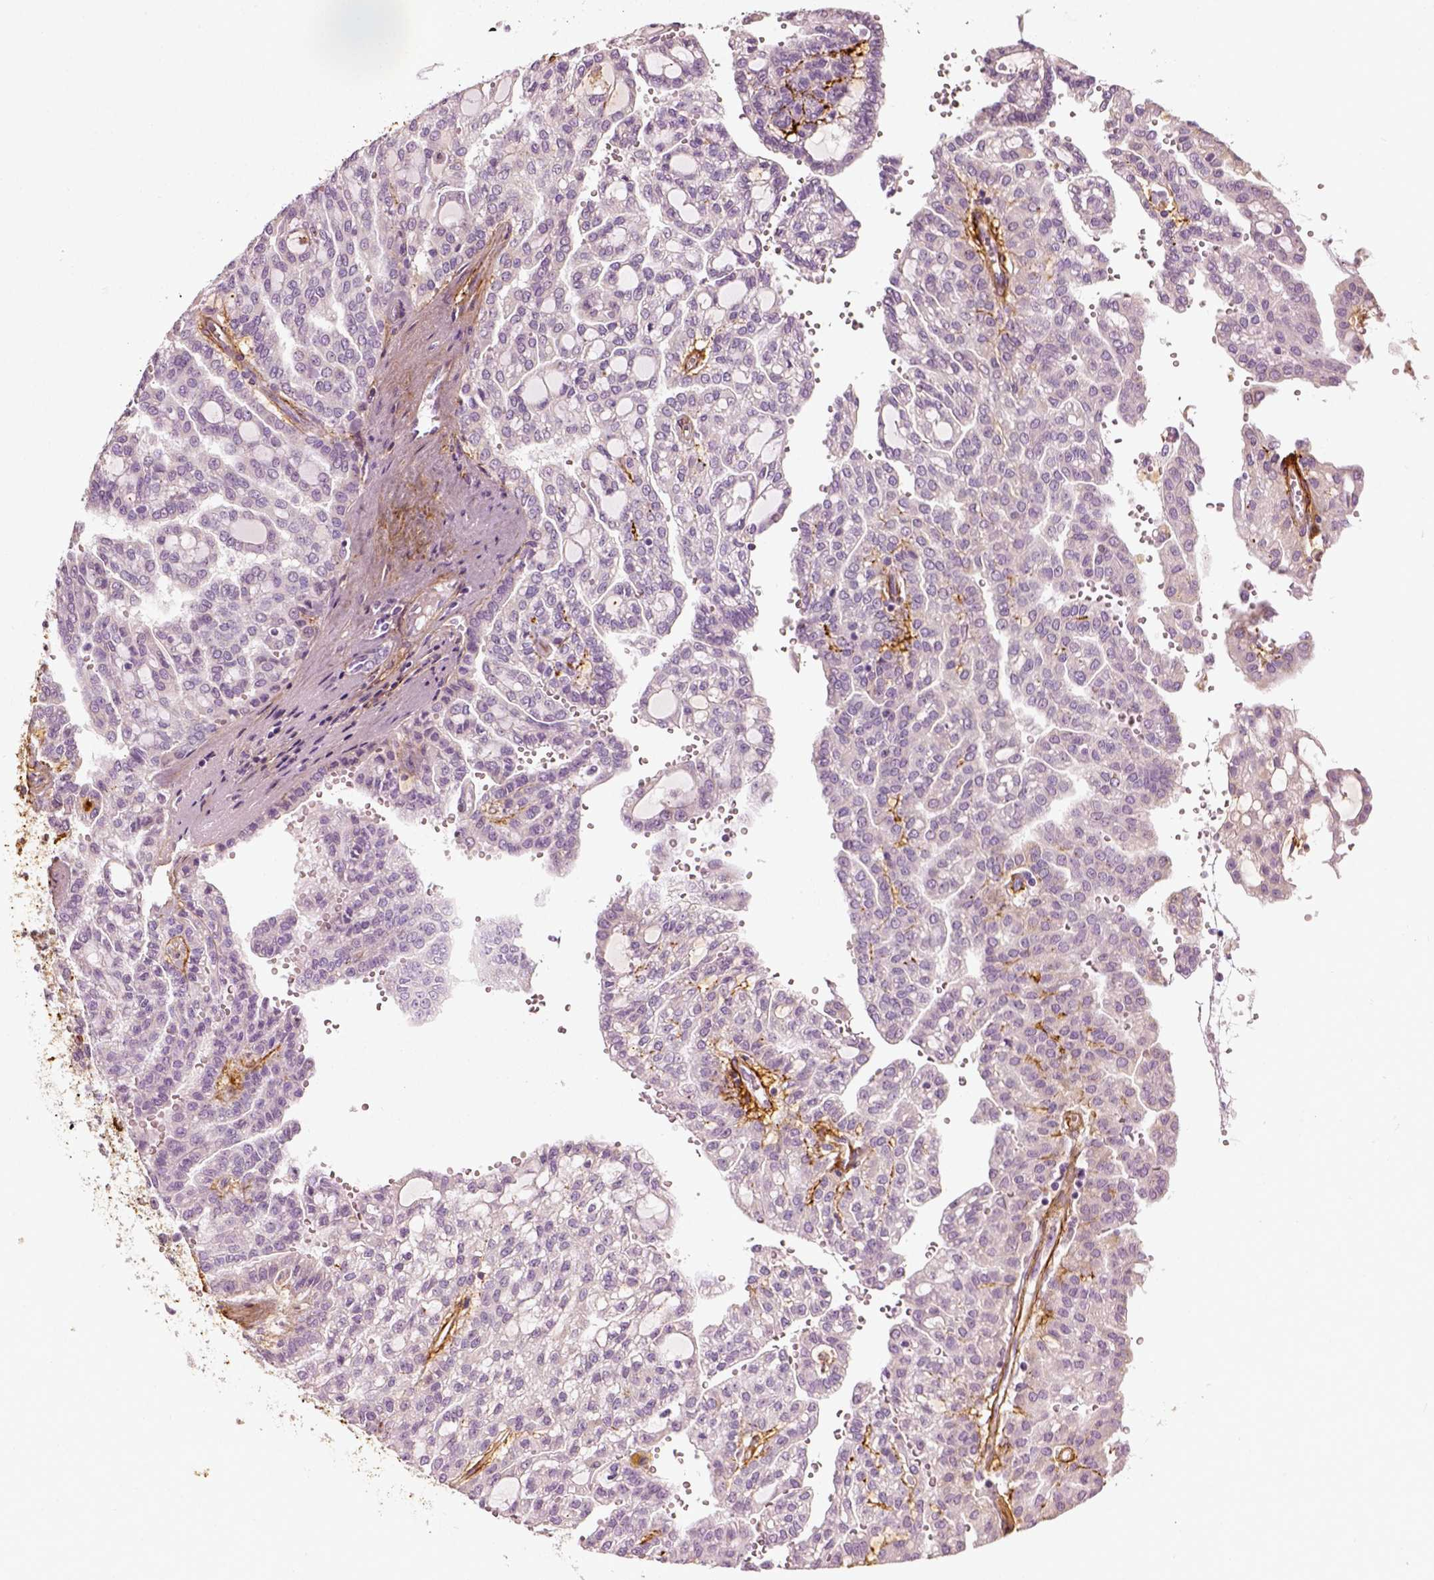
{"staining": {"intensity": "negative", "quantity": "none", "location": "none"}, "tissue": "renal cancer", "cell_type": "Tumor cells", "image_type": "cancer", "snomed": [{"axis": "morphology", "description": "Adenocarcinoma, NOS"}, {"axis": "topography", "description": "Kidney"}], "caption": "Immunohistochemistry photomicrograph of adenocarcinoma (renal) stained for a protein (brown), which exhibits no expression in tumor cells. (Stains: DAB immunohistochemistry with hematoxylin counter stain, Microscopy: brightfield microscopy at high magnification).", "gene": "COL6A2", "patient": {"sex": "male", "age": 63}}